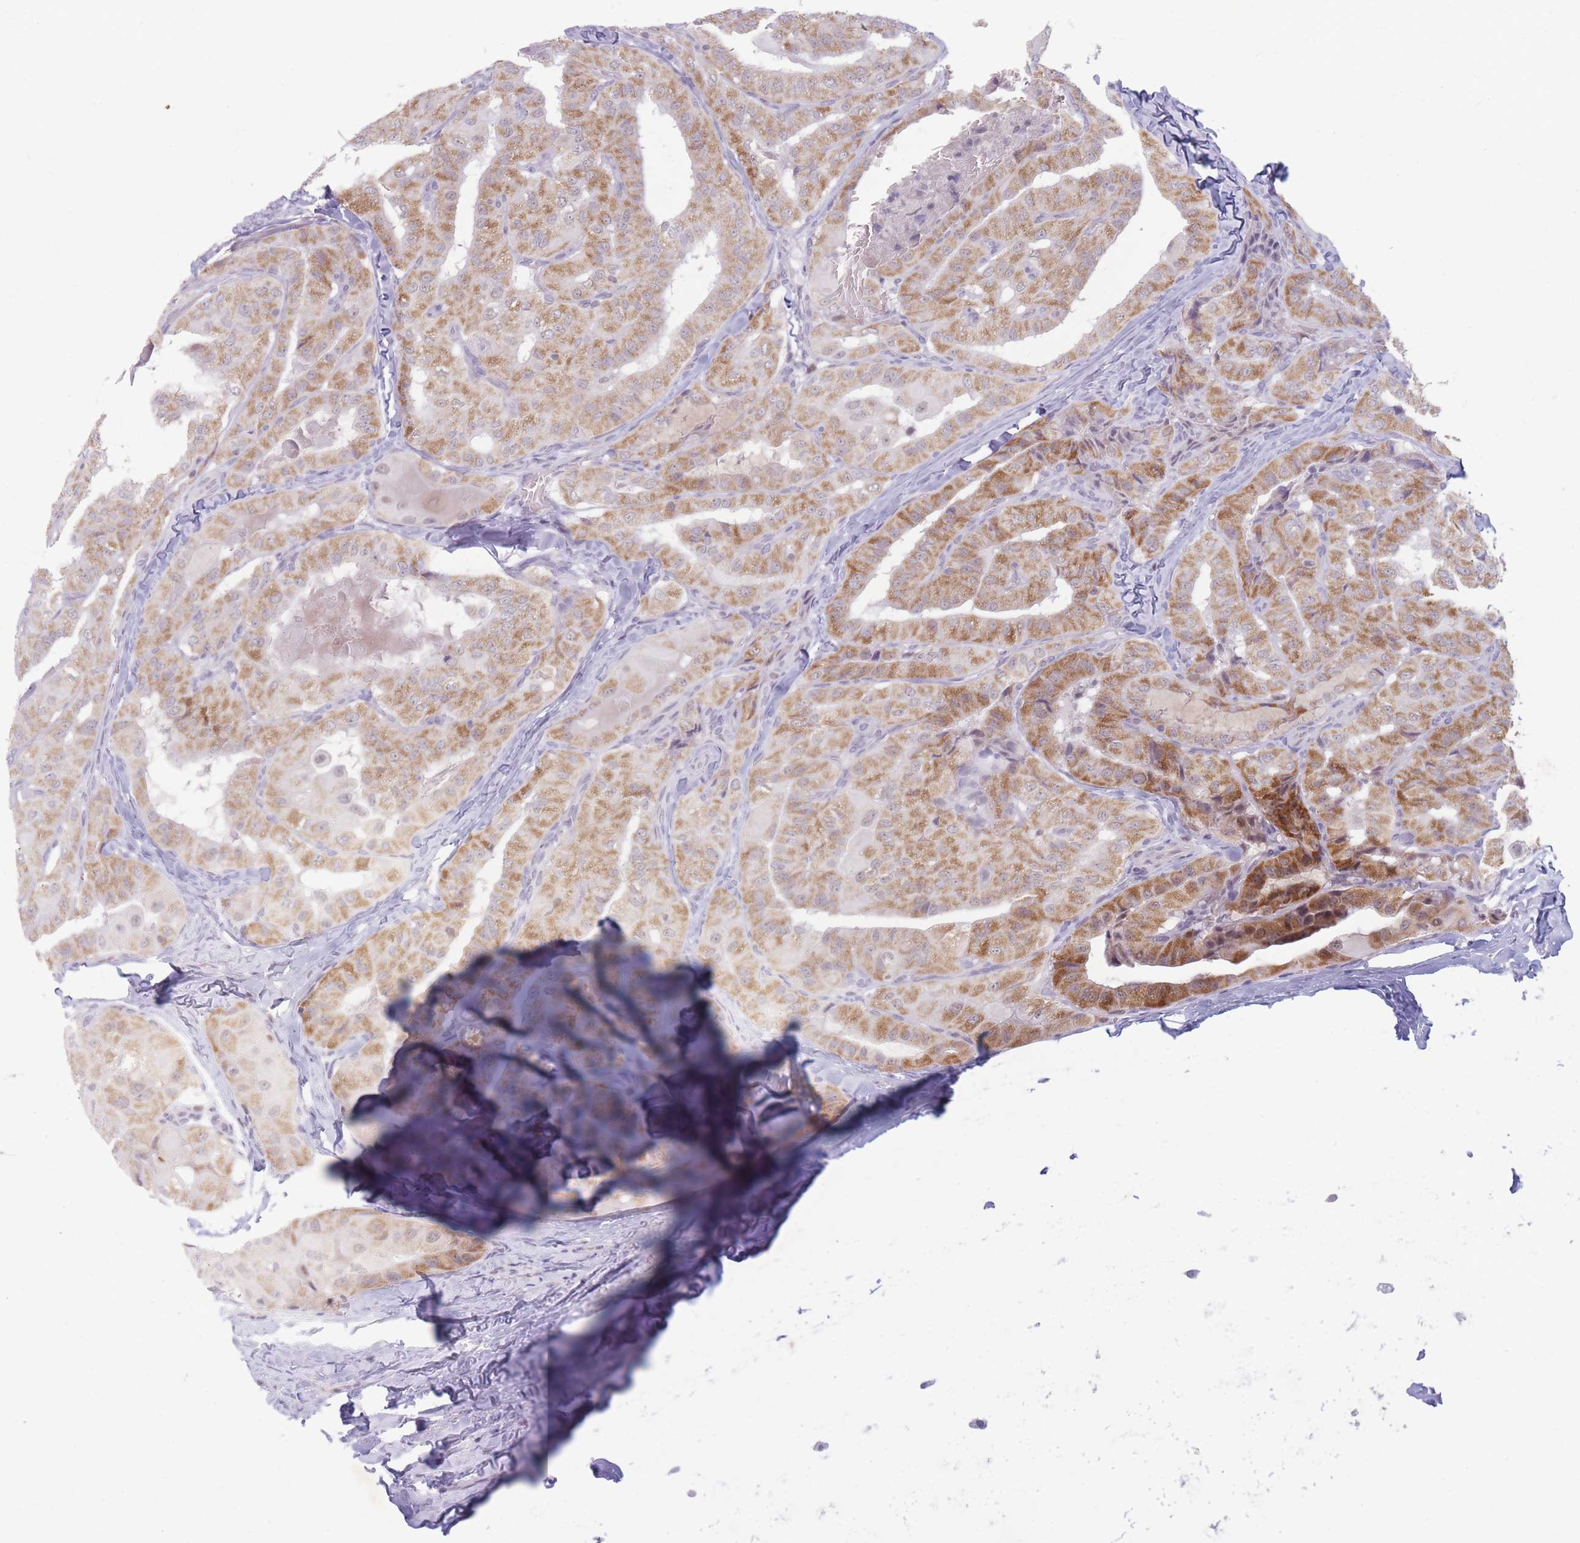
{"staining": {"intensity": "moderate", "quantity": "25%-75%", "location": "cytoplasmic/membranous"}, "tissue": "thyroid cancer", "cell_type": "Tumor cells", "image_type": "cancer", "snomed": [{"axis": "morphology", "description": "Normal tissue, NOS"}, {"axis": "morphology", "description": "Papillary adenocarcinoma, NOS"}, {"axis": "topography", "description": "Thyroid gland"}], "caption": "A brown stain shows moderate cytoplasmic/membranous expression of a protein in thyroid papillary adenocarcinoma tumor cells. Nuclei are stained in blue.", "gene": "ARID3B", "patient": {"sex": "female", "age": 59}}